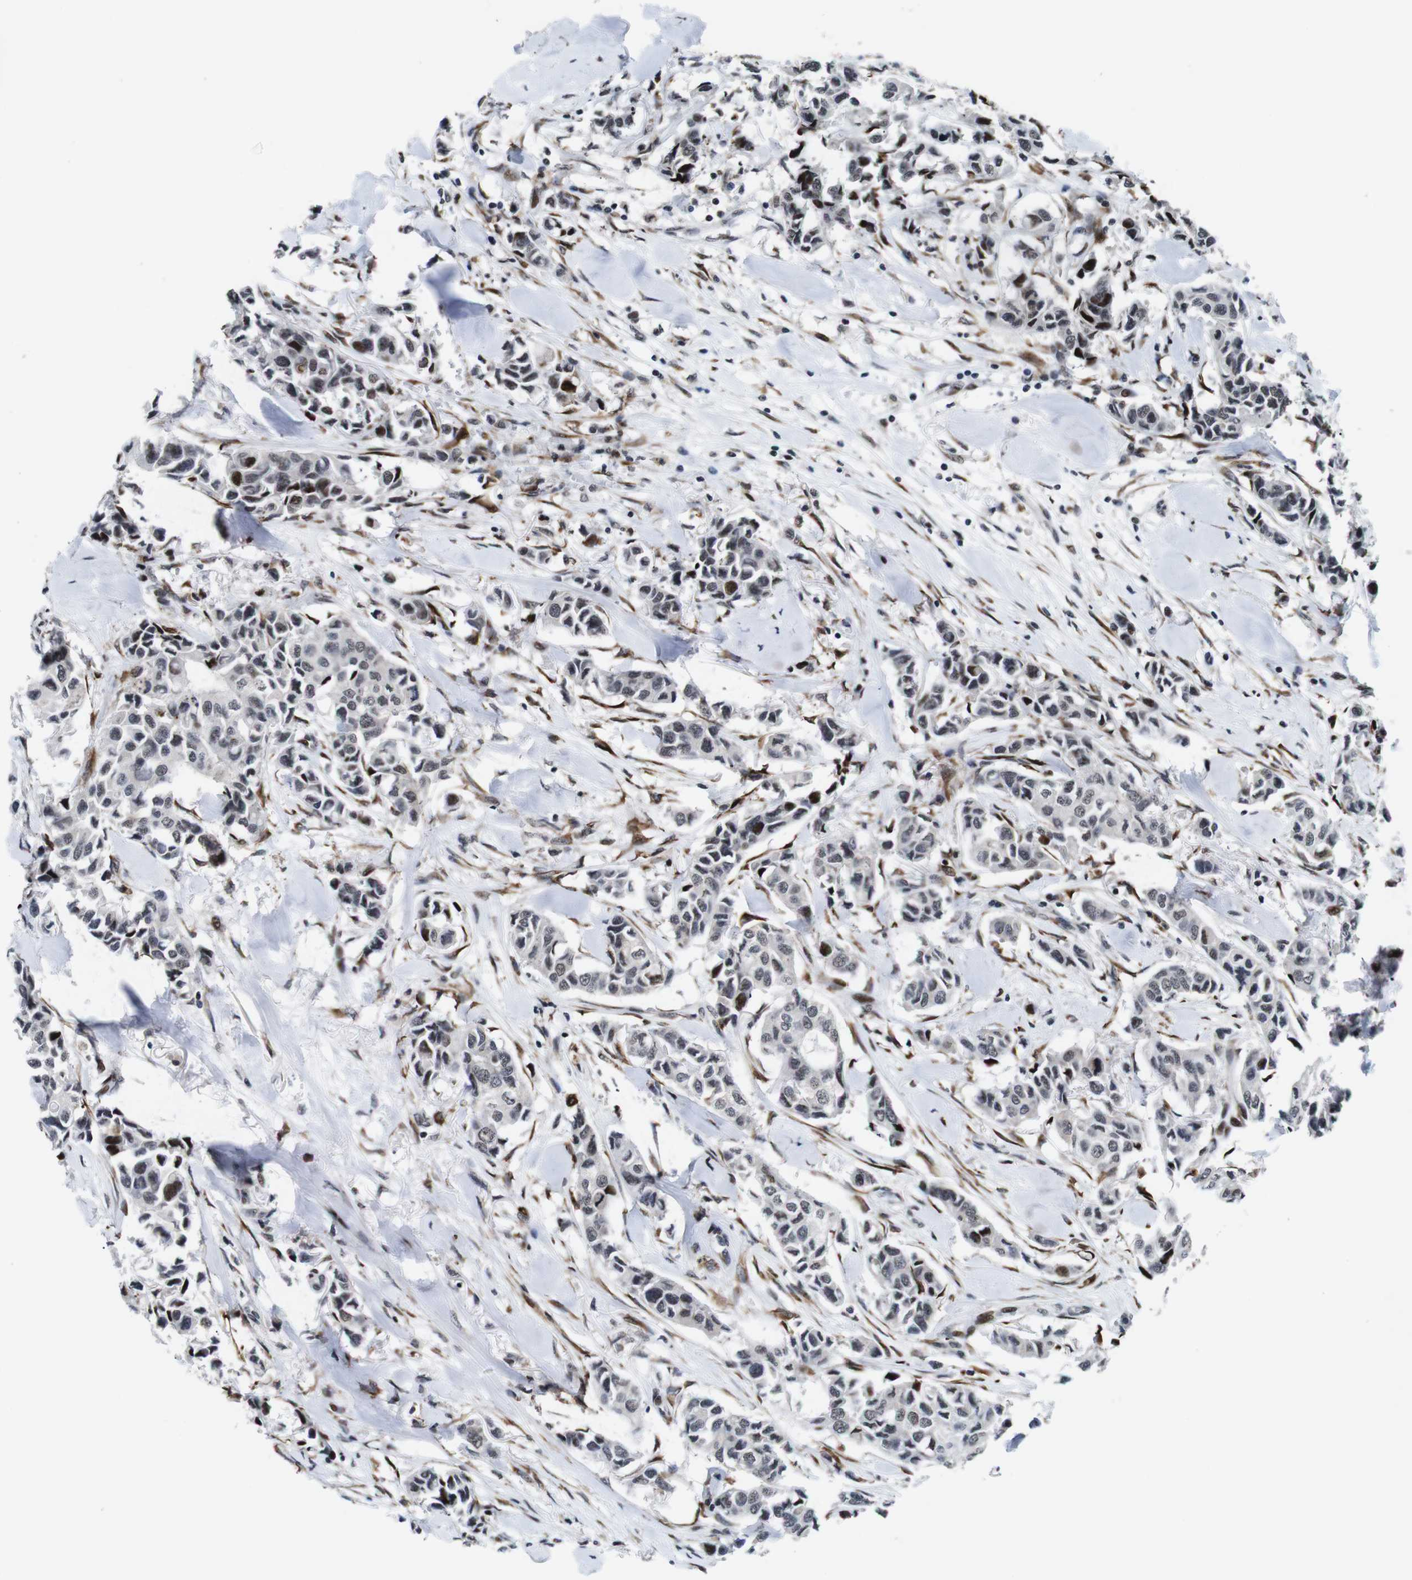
{"staining": {"intensity": "moderate", "quantity": "<25%", "location": "nuclear"}, "tissue": "breast cancer", "cell_type": "Tumor cells", "image_type": "cancer", "snomed": [{"axis": "morphology", "description": "Duct carcinoma"}, {"axis": "topography", "description": "Breast"}], "caption": "This is a micrograph of IHC staining of breast cancer, which shows moderate staining in the nuclear of tumor cells.", "gene": "EIF4G1", "patient": {"sex": "female", "age": 80}}